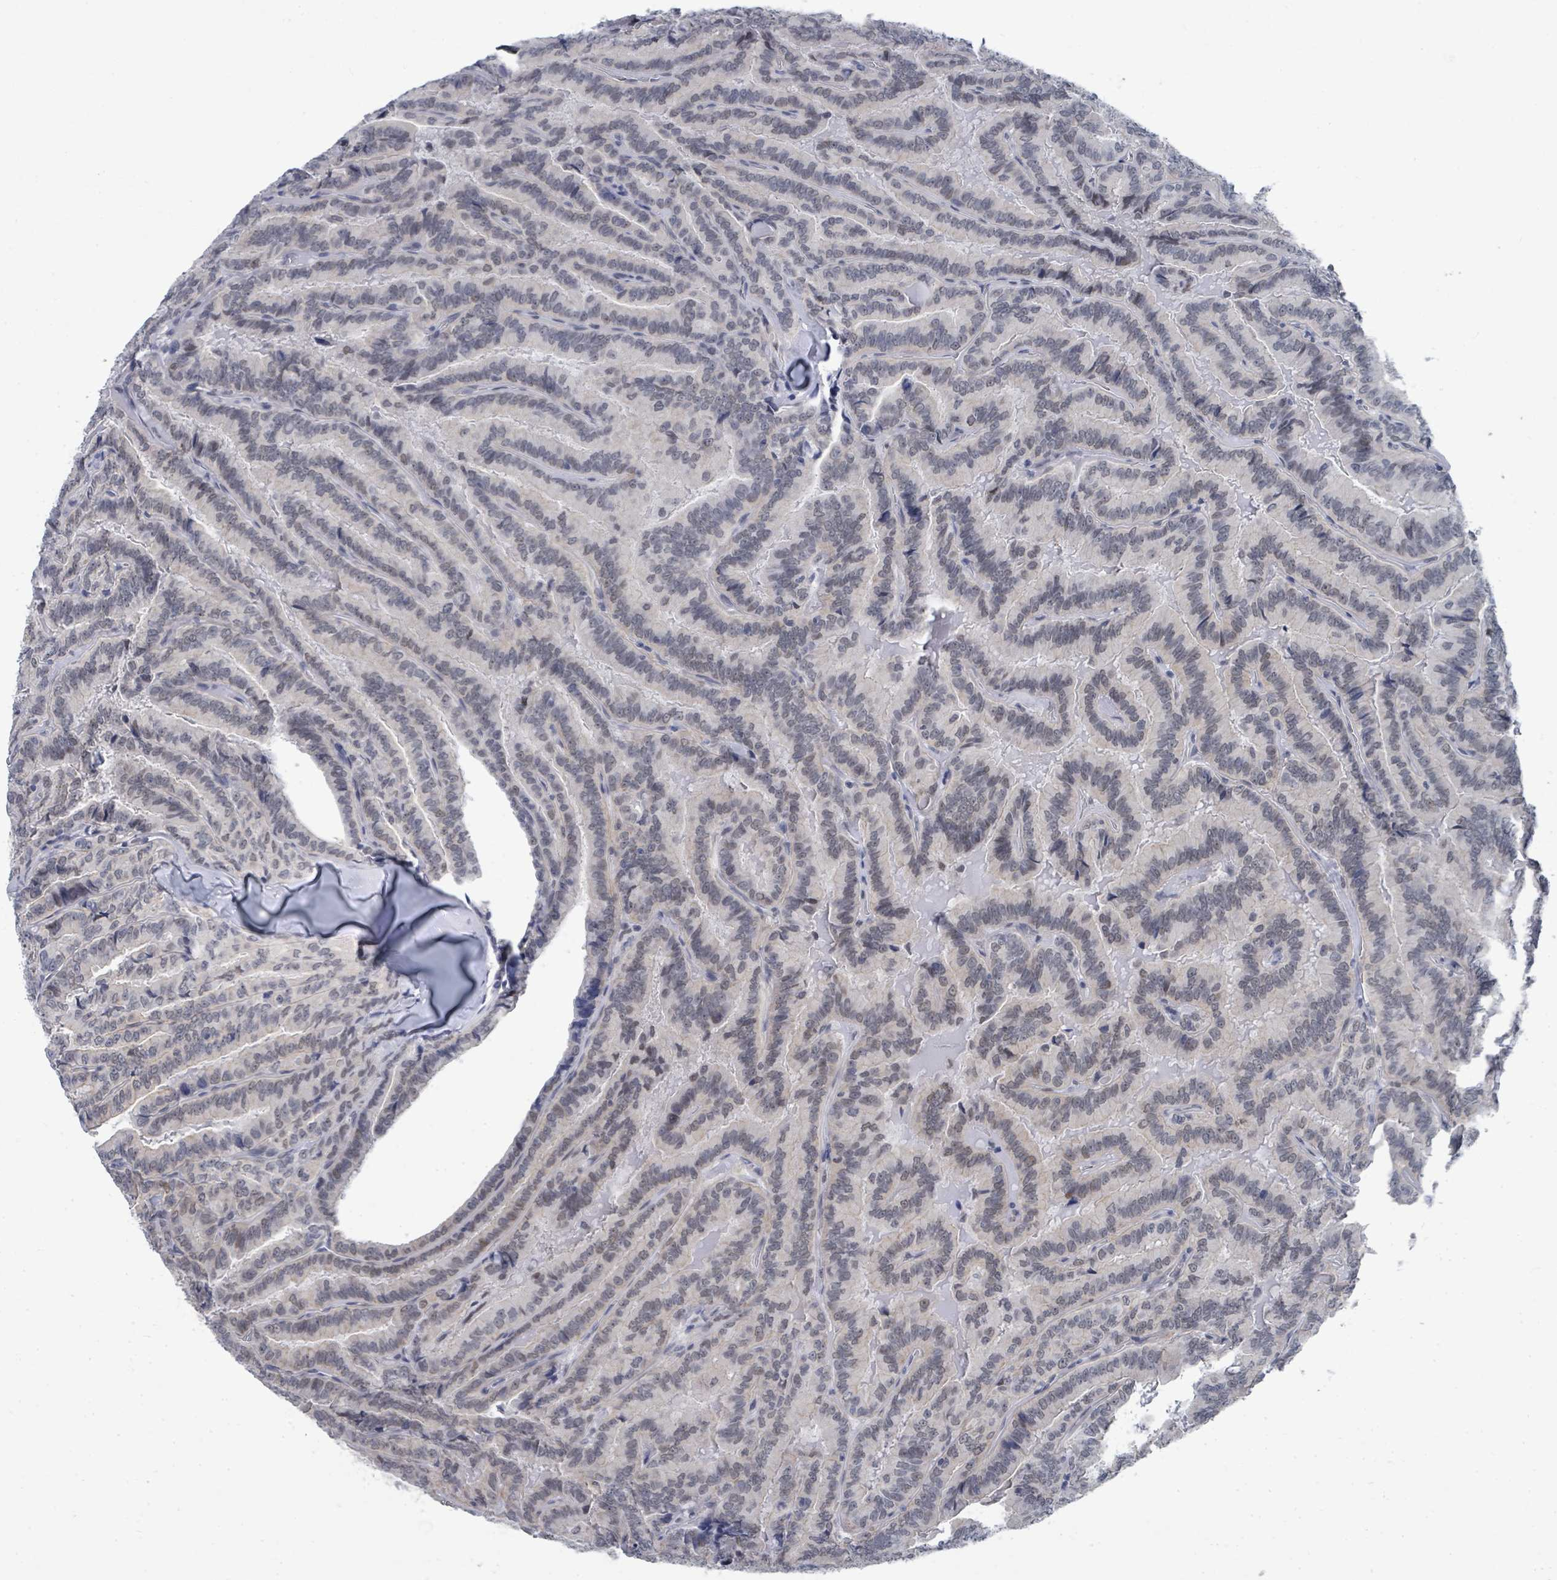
{"staining": {"intensity": "weak", "quantity": "25%-75%", "location": "nuclear"}, "tissue": "thyroid cancer", "cell_type": "Tumor cells", "image_type": "cancer", "snomed": [{"axis": "morphology", "description": "Papillary adenocarcinoma, NOS"}, {"axis": "topography", "description": "Thyroid gland"}], "caption": "Immunohistochemical staining of human thyroid cancer (papillary adenocarcinoma) demonstrates weak nuclear protein staining in approximately 25%-75% of tumor cells.", "gene": "CT45A5", "patient": {"sex": "male", "age": 61}}